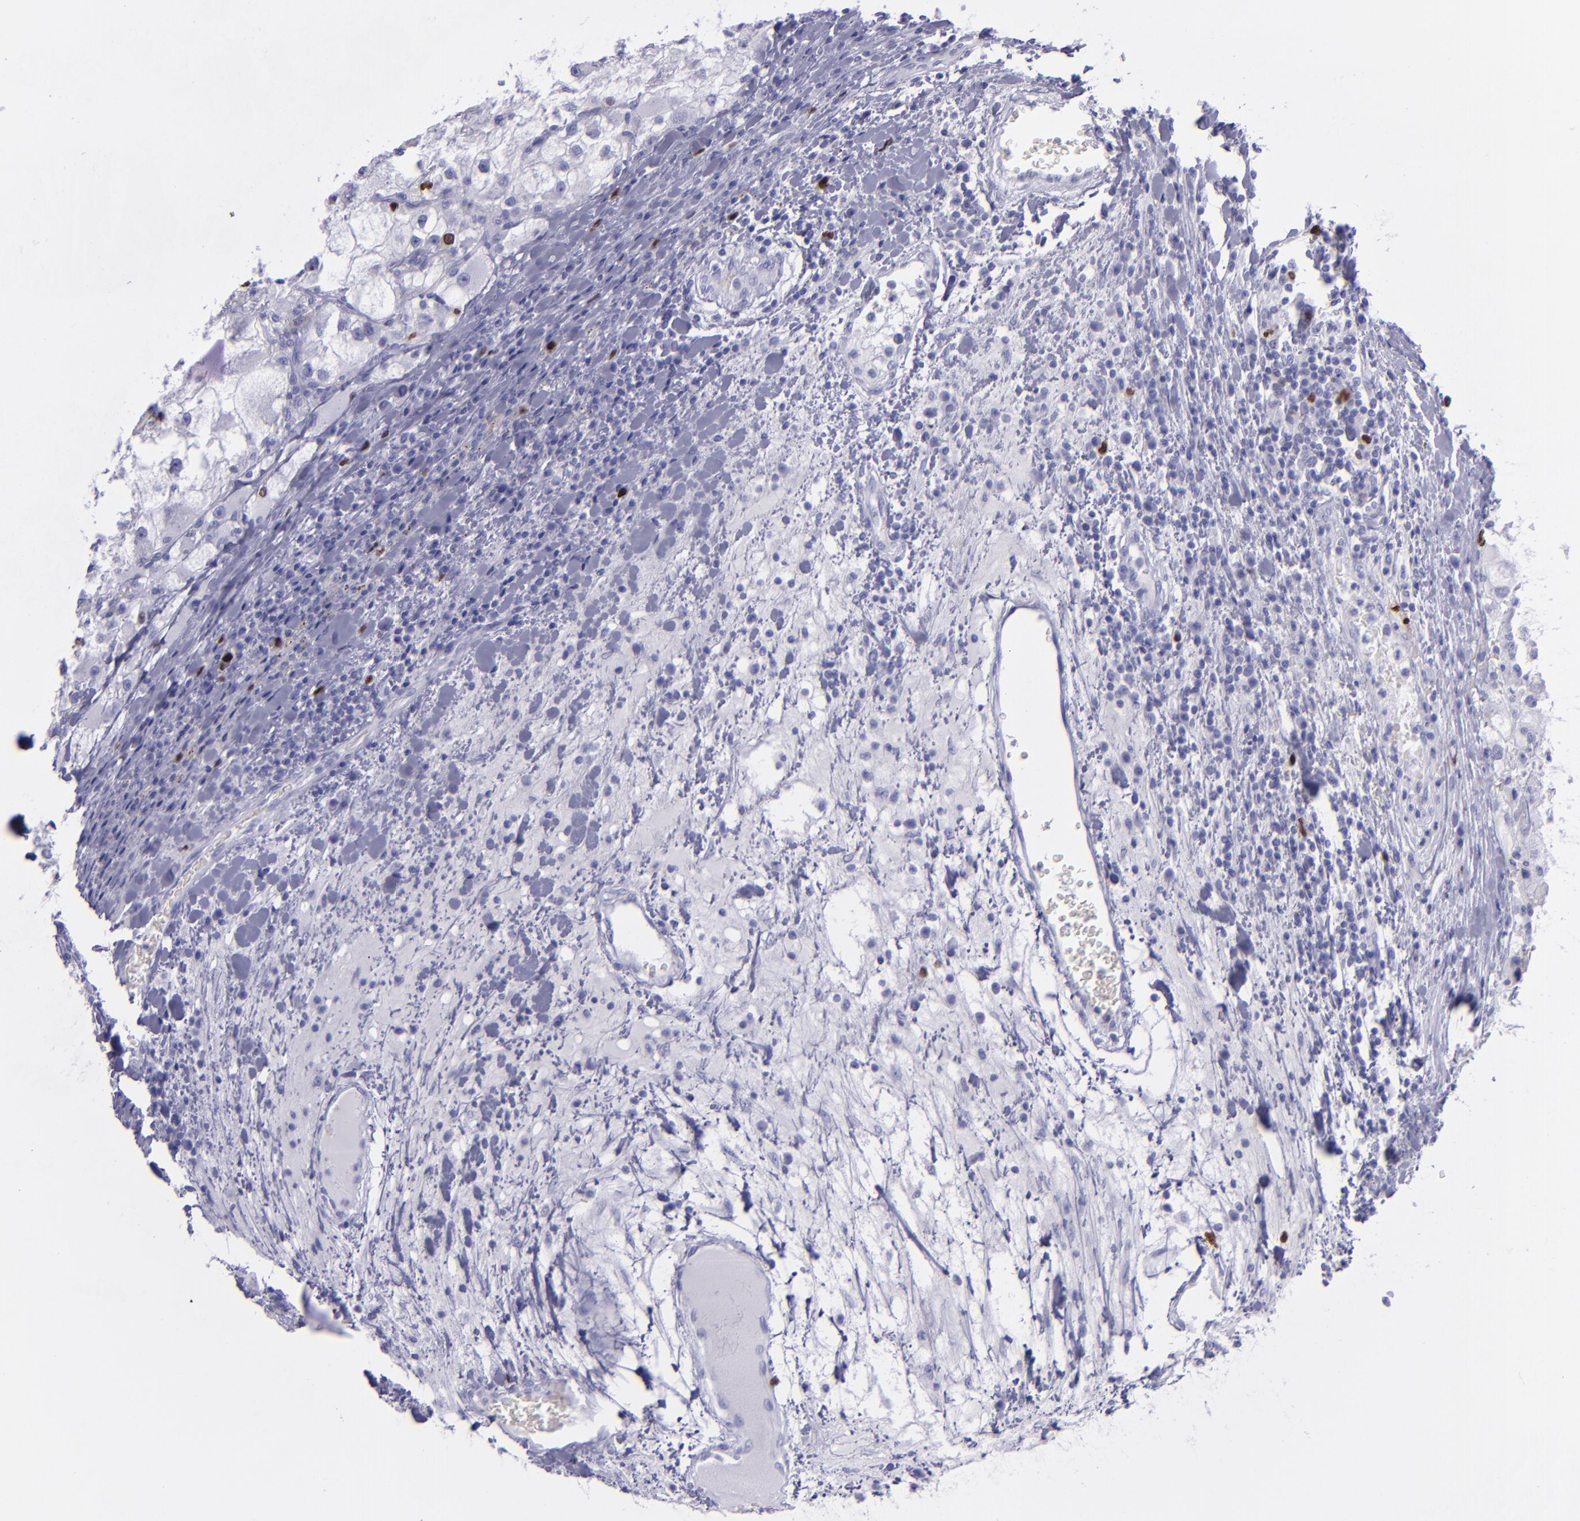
{"staining": {"intensity": "strong", "quantity": "<25%", "location": "nuclear"}, "tissue": "renal cancer", "cell_type": "Tumor cells", "image_type": "cancer", "snomed": [{"axis": "morphology", "description": "Adenocarcinoma, NOS"}, {"axis": "topography", "description": "Kidney"}], "caption": "There is medium levels of strong nuclear expression in tumor cells of renal adenocarcinoma, as demonstrated by immunohistochemical staining (brown color).", "gene": "TOP2A", "patient": {"sex": "female", "age": 73}}